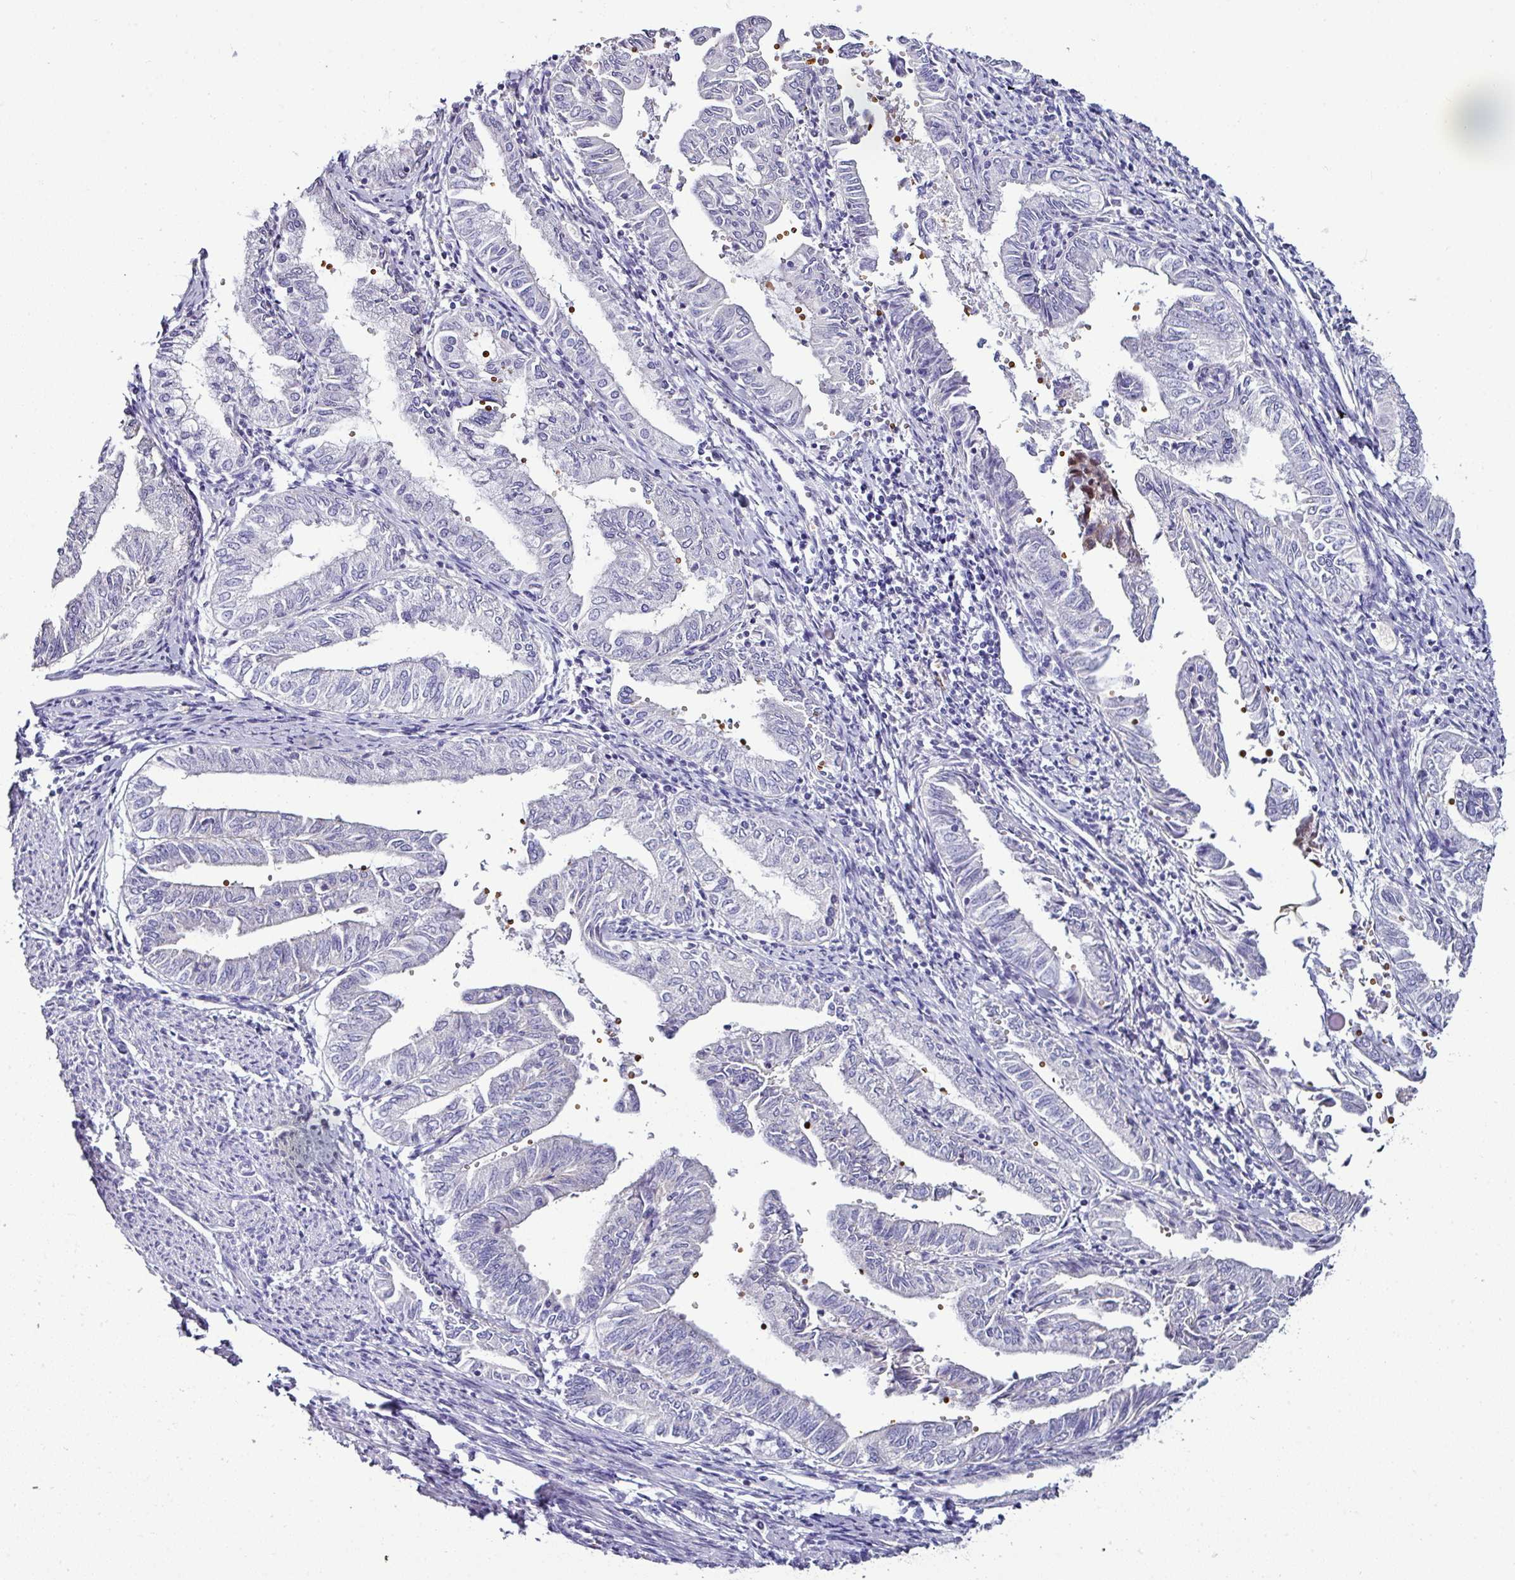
{"staining": {"intensity": "negative", "quantity": "none", "location": "none"}, "tissue": "endometrial cancer", "cell_type": "Tumor cells", "image_type": "cancer", "snomed": [{"axis": "morphology", "description": "Adenocarcinoma, NOS"}, {"axis": "topography", "description": "Endometrium"}], "caption": "Tumor cells show no significant positivity in adenocarcinoma (endometrial). The staining was performed using DAB (3,3'-diaminobenzidine) to visualize the protein expression in brown, while the nuclei were stained in blue with hematoxylin (Magnification: 20x).", "gene": "NAPSA", "patient": {"sex": "female", "age": 66}}